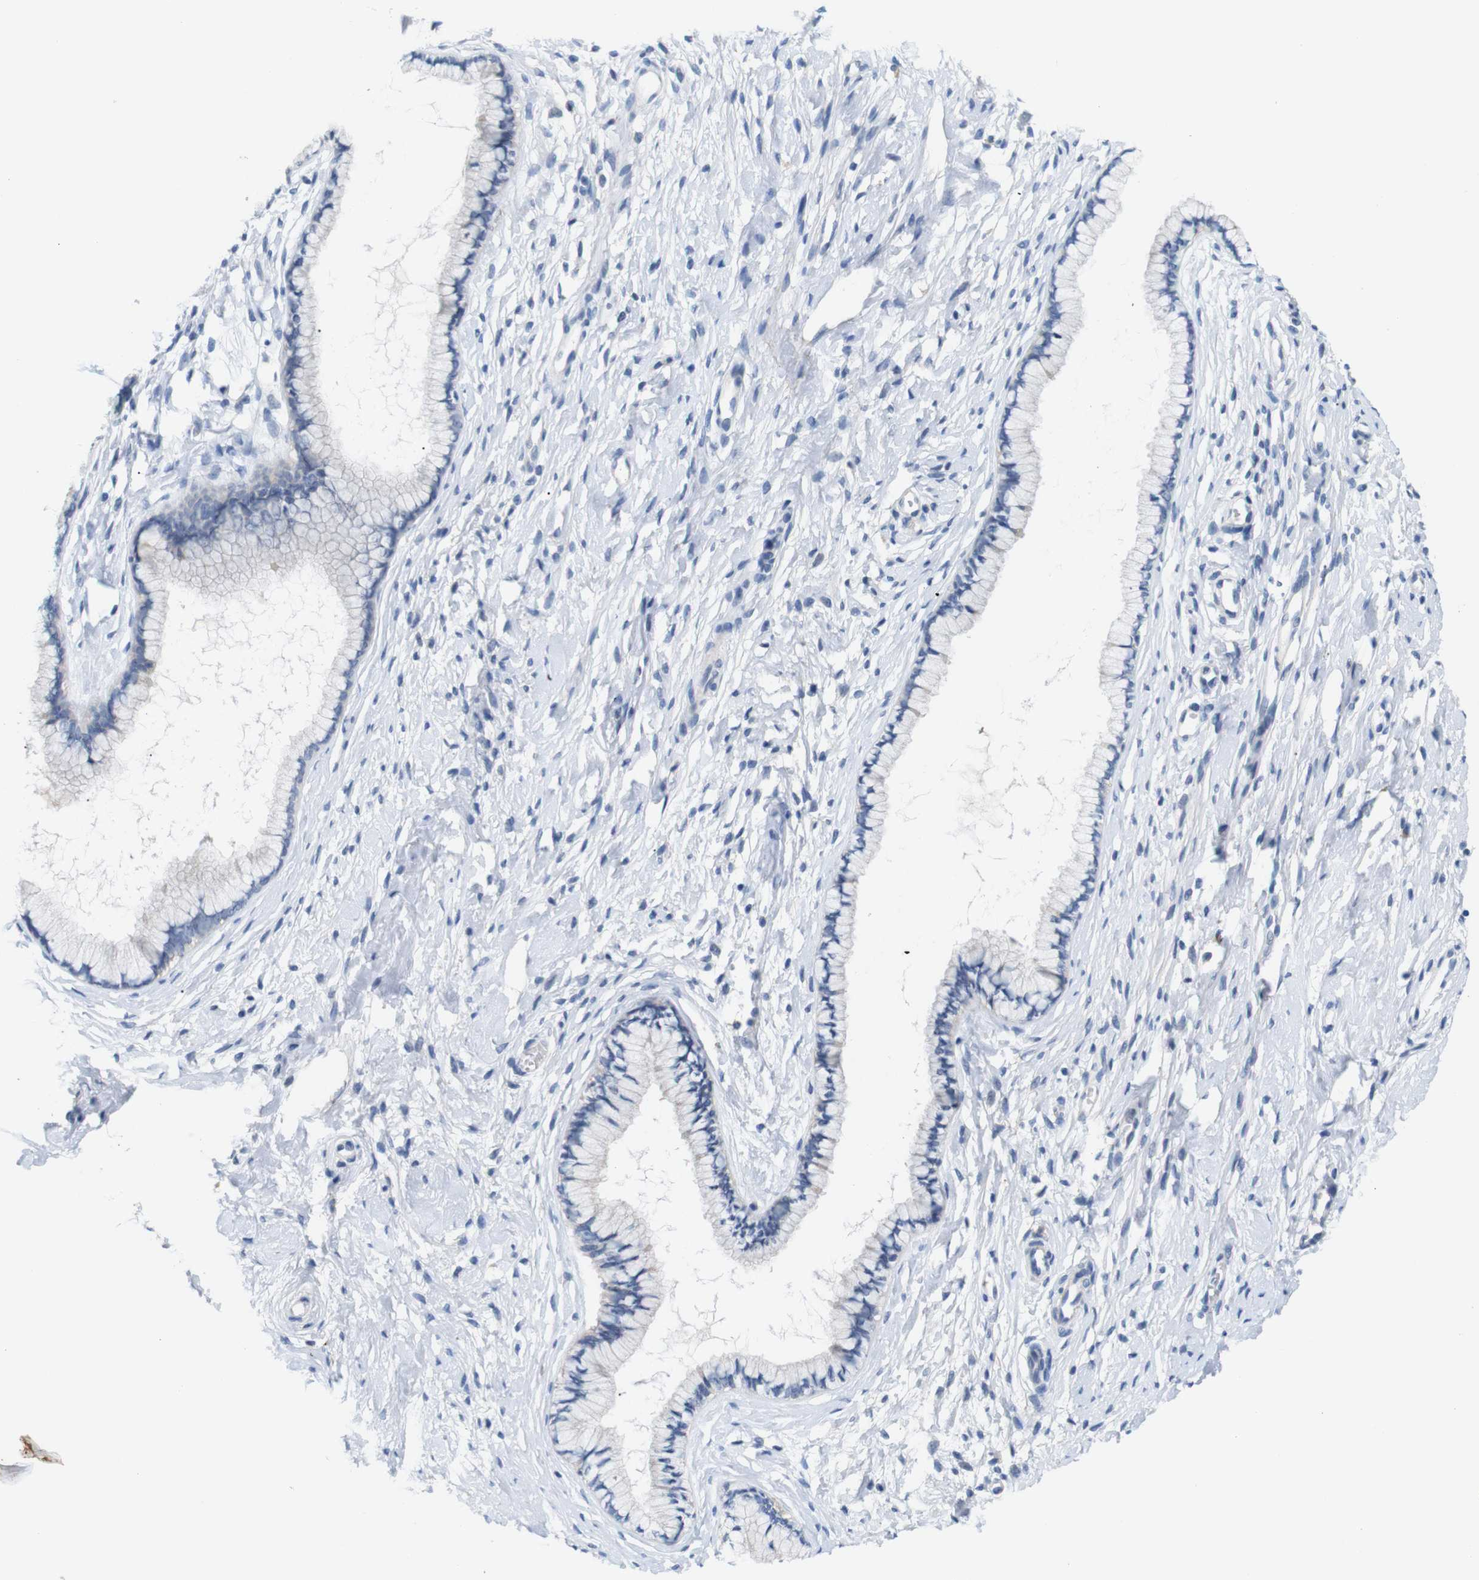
{"staining": {"intensity": "negative", "quantity": "none", "location": "none"}, "tissue": "cervix", "cell_type": "Glandular cells", "image_type": "normal", "snomed": [{"axis": "morphology", "description": "Normal tissue, NOS"}, {"axis": "topography", "description": "Cervix"}], "caption": "There is no significant staining in glandular cells of cervix. The staining was performed using DAB (3,3'-diaminobenzidine) to visualize the protein expression in brown, while the nuclei were stained in blue with hematoxylin (Magnification: 20x).", "gene": "ITGA5", "patient": {"sex": "female", "age": 65}}